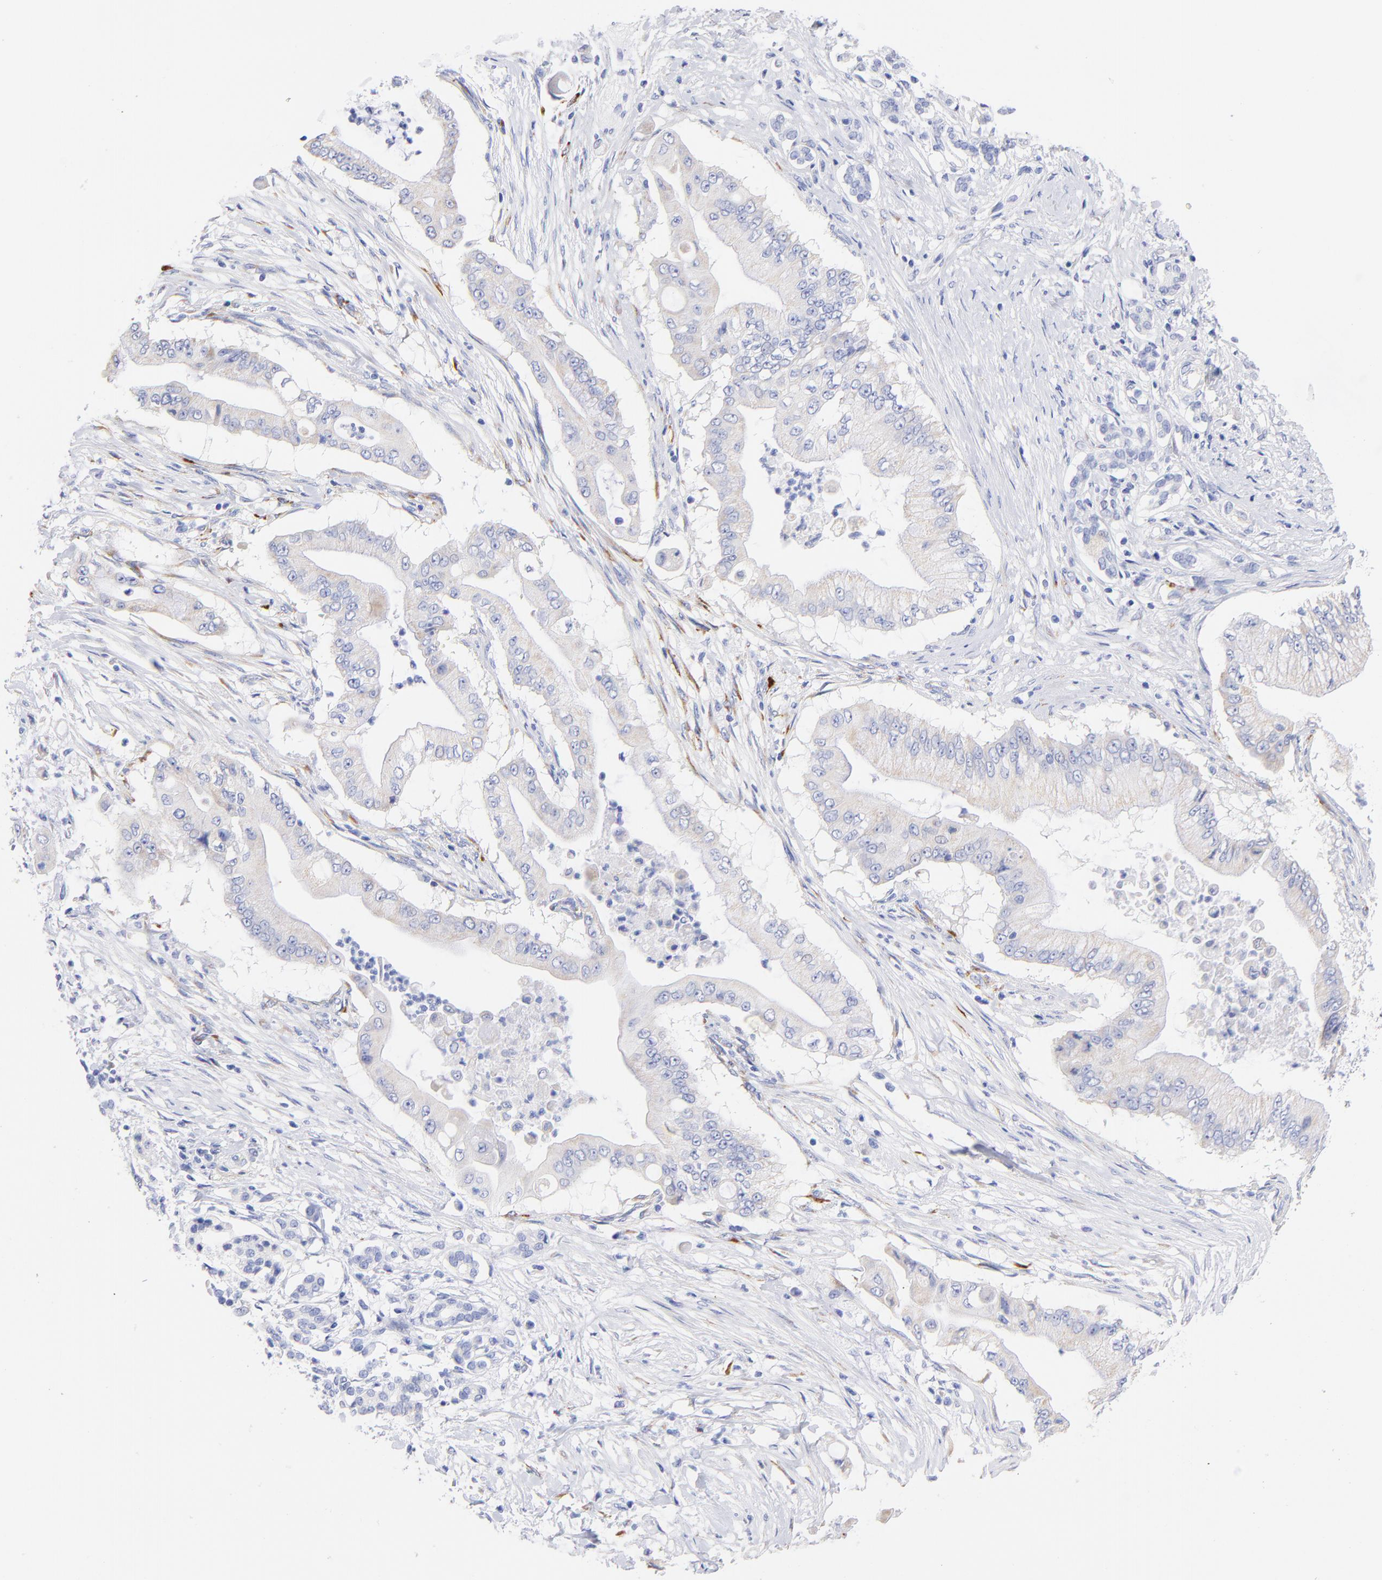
{"staining": {"intensity": "weak", "quantity": "<25%", "location": "cytoplasmic/membranous"}, "tissue": "pancreatic cancer", "cell_type": "Tumor cells", "image_type": "cancer", "snomed": [{"axis": "morphology", "description": "Adenocarcinoma, NOS"}, {"axis": "topography", "description": "Pancreas"}], "caption": "The micrograph demonstrates no staining of tumor cells in adenocarcinoma (pancreatic).", "gene": "C1QTNF6", "patient": {"sex": "male", "age": 62}}